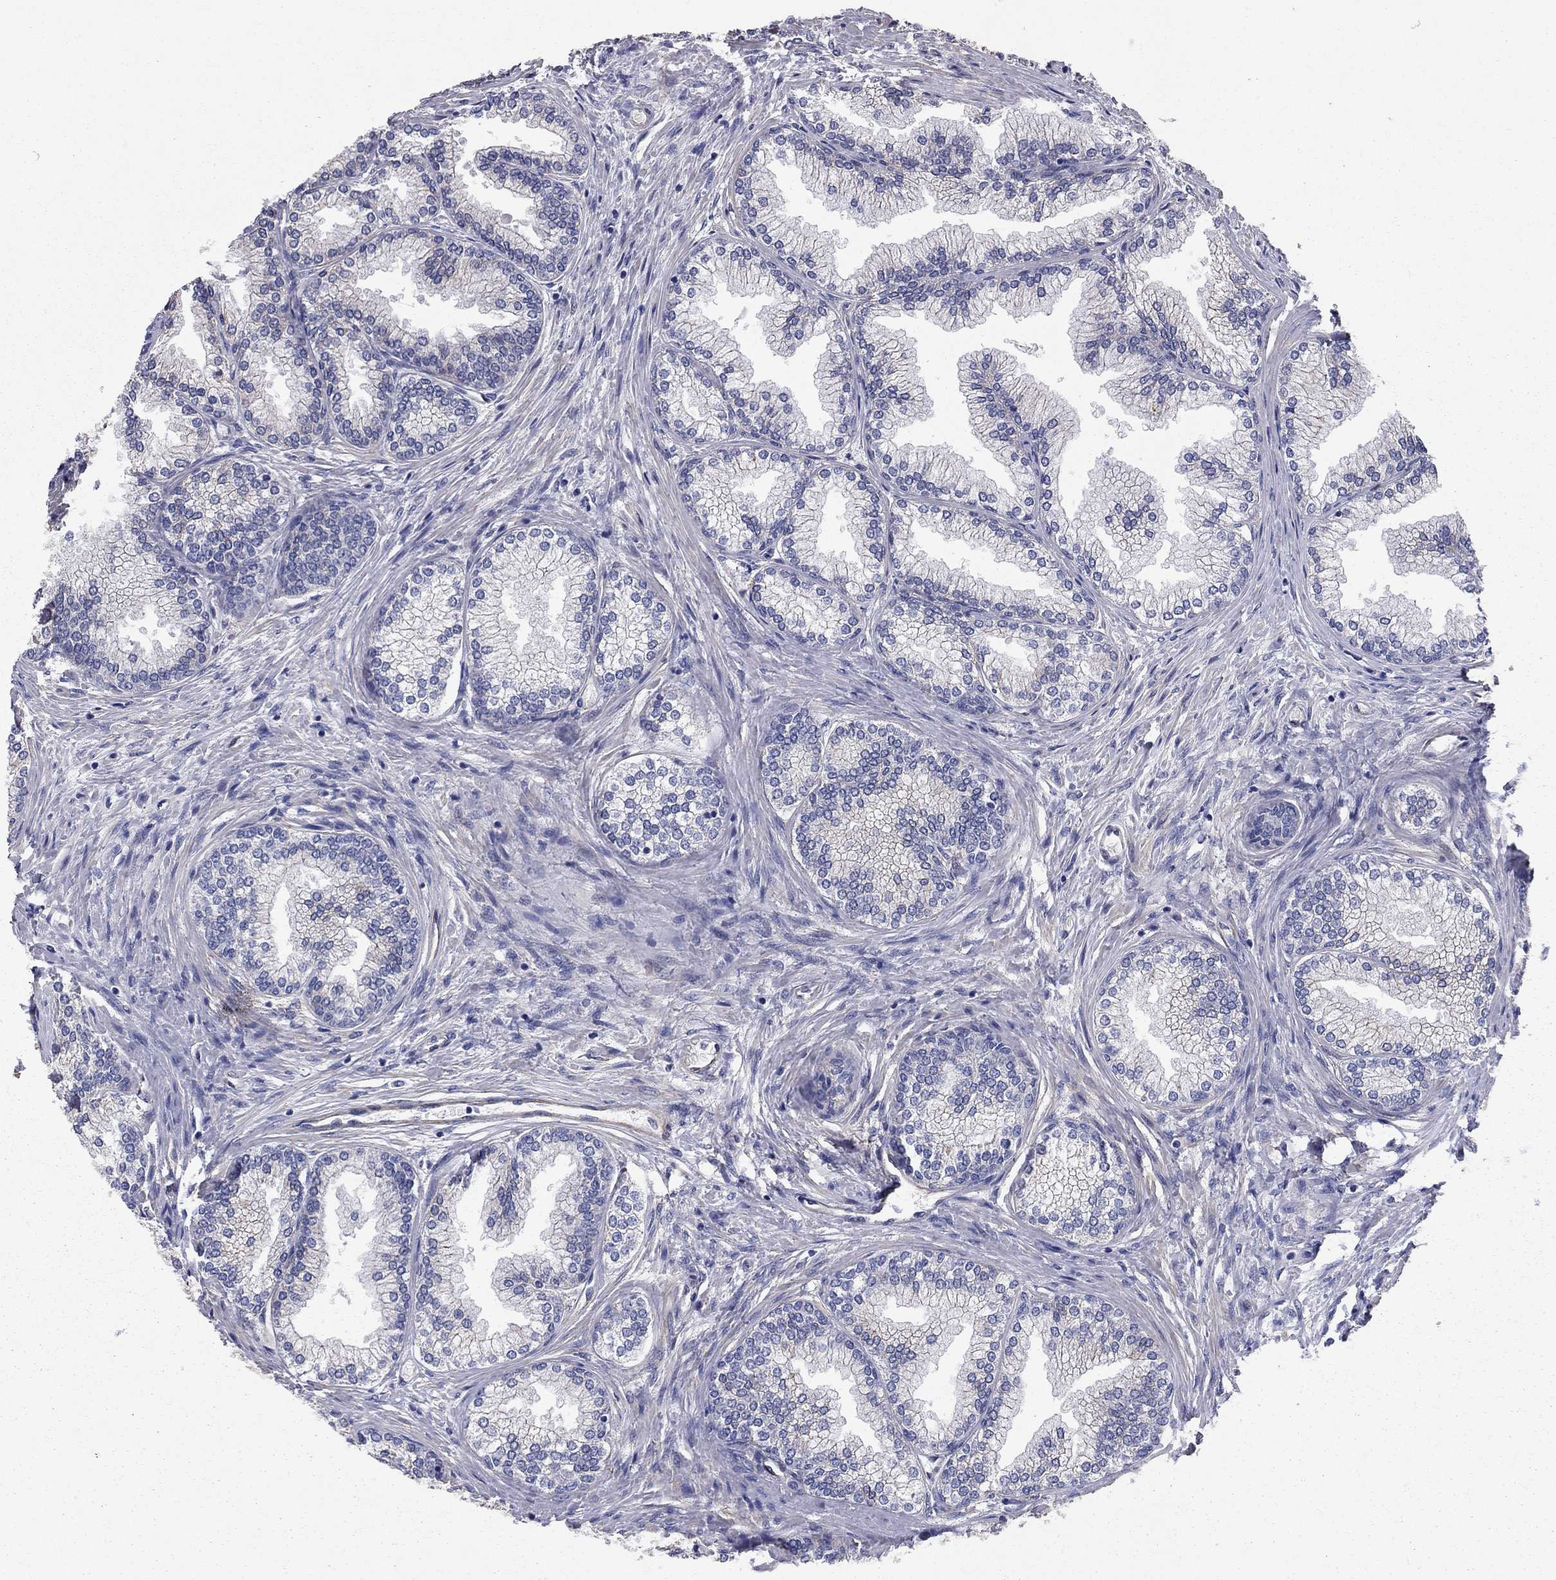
{"staining": {"intensity": "strong", "quantity": "25%-75%", "location": "cytoplasmic/membranous"}, "tissue": "prostate", "cell_type": "Glandular cells", "image_type": "normal", "snomed": [{"axis": "morphology", "description": "Normal tissue, NOS"}, {"axis": "topography", "description": "Prostate"}], "caption": "Brown immunohistochemical staining in unremarkable prostate exhibits strong cytoplasmic/membranous positivity in about 25%-75% of glandular cells.", "gene": "BICDL2", "patient": {"sex": "male", "age": 72}}